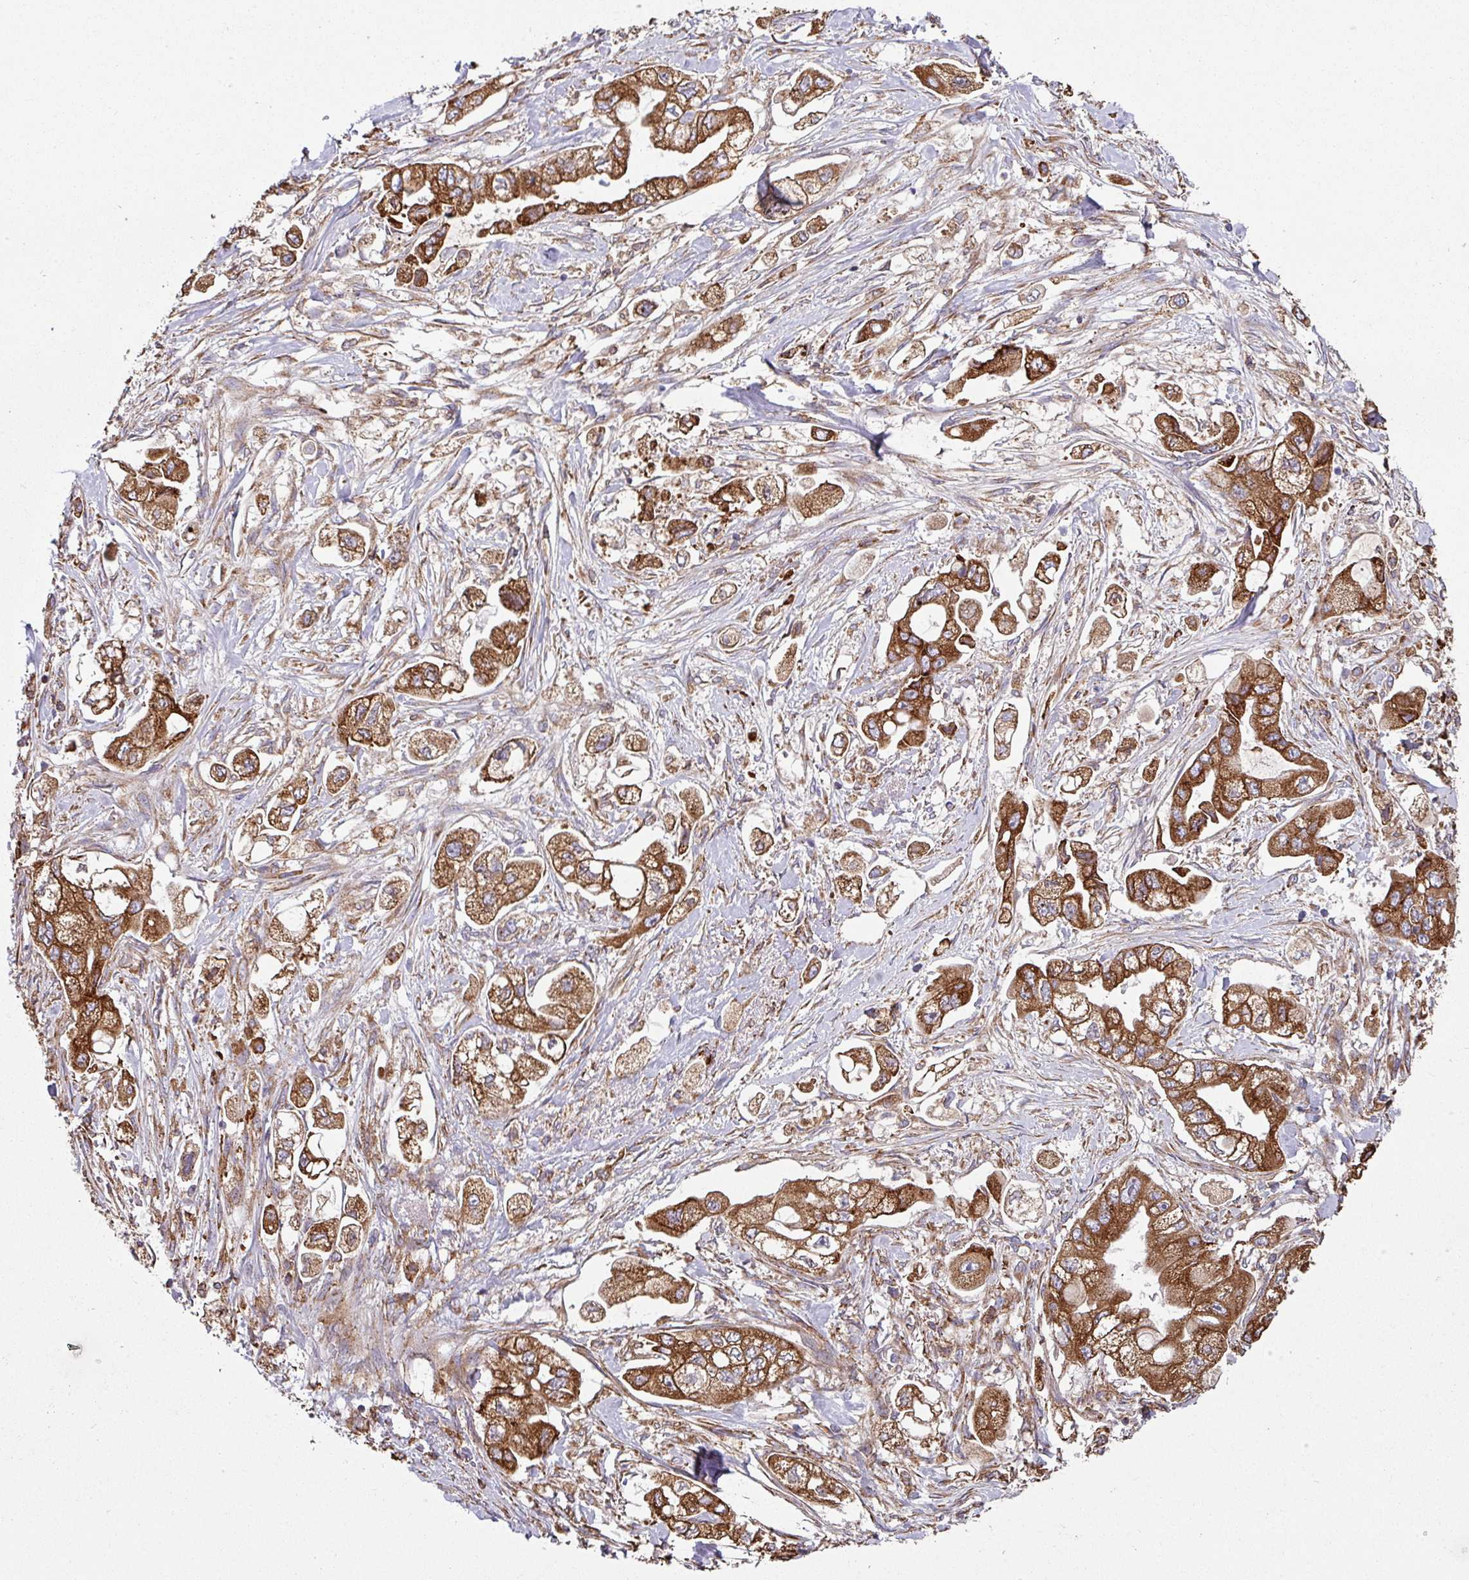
{"staining": {"intensity": "strong", "quantity": ">75%", "location": "cytoplasmic/membranous"}, "tissue": "stomach cancer", "cell_type": "Tumor cells", "image_type": "cancer", "snomed": [{"axis": "morphology", "description": "Adenocarcinoma, NOS"}, {"axis": "topography", "description": "Stomach"}], "caption": "Strong cytoplasmic/membranous expression is identified in about >75% of tumor cells in adenocarcinoma (stomach).", "gene": "FAT4", "patient": {"sex": "male", "age": 62}}